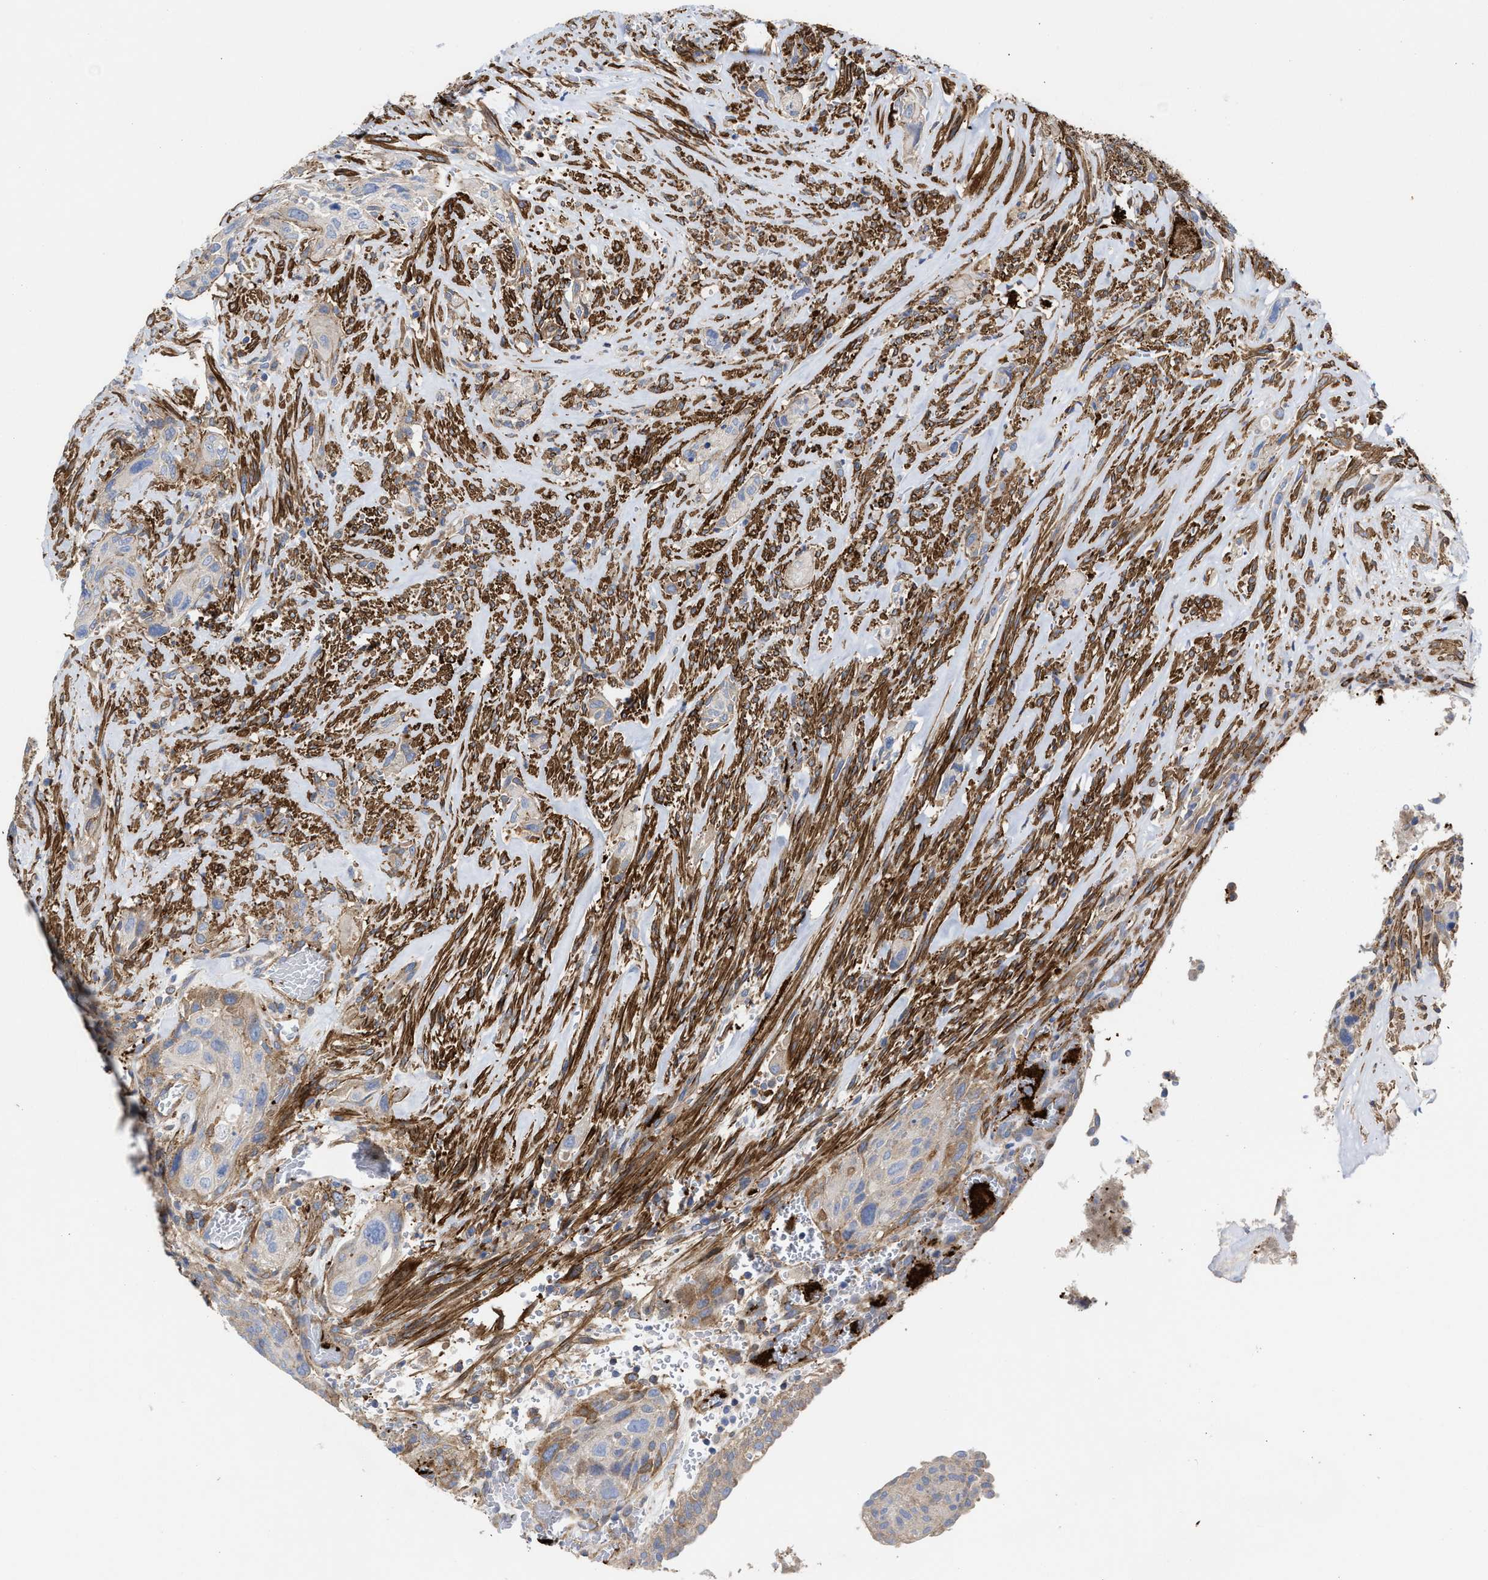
{"staining": {"intensity": "weak", "quantity": "<25%", "location": "cytoplasmic/membranous"}, "tissue": "urothelial cancer", "cell_type": "Tumor cells", "image_type": "cancer", "snomed": [{"axis": "morphology", "description": "Urothelial carcinoma, Low grade"}, {"axis": "morphology", "description": "Urothelial carcinoma, High grade"}, {"axis": "topography", "description": "Urinary bladder"}], "caption": "DAB (3,3'-diaminobenzidine) immunohistochemical staining of human urothelial carcinoma (low-grade) reveals no significant positivity in tumor cells.", "gene": "HS3ST5", "patient": {"sex": "male", "age": 35}}